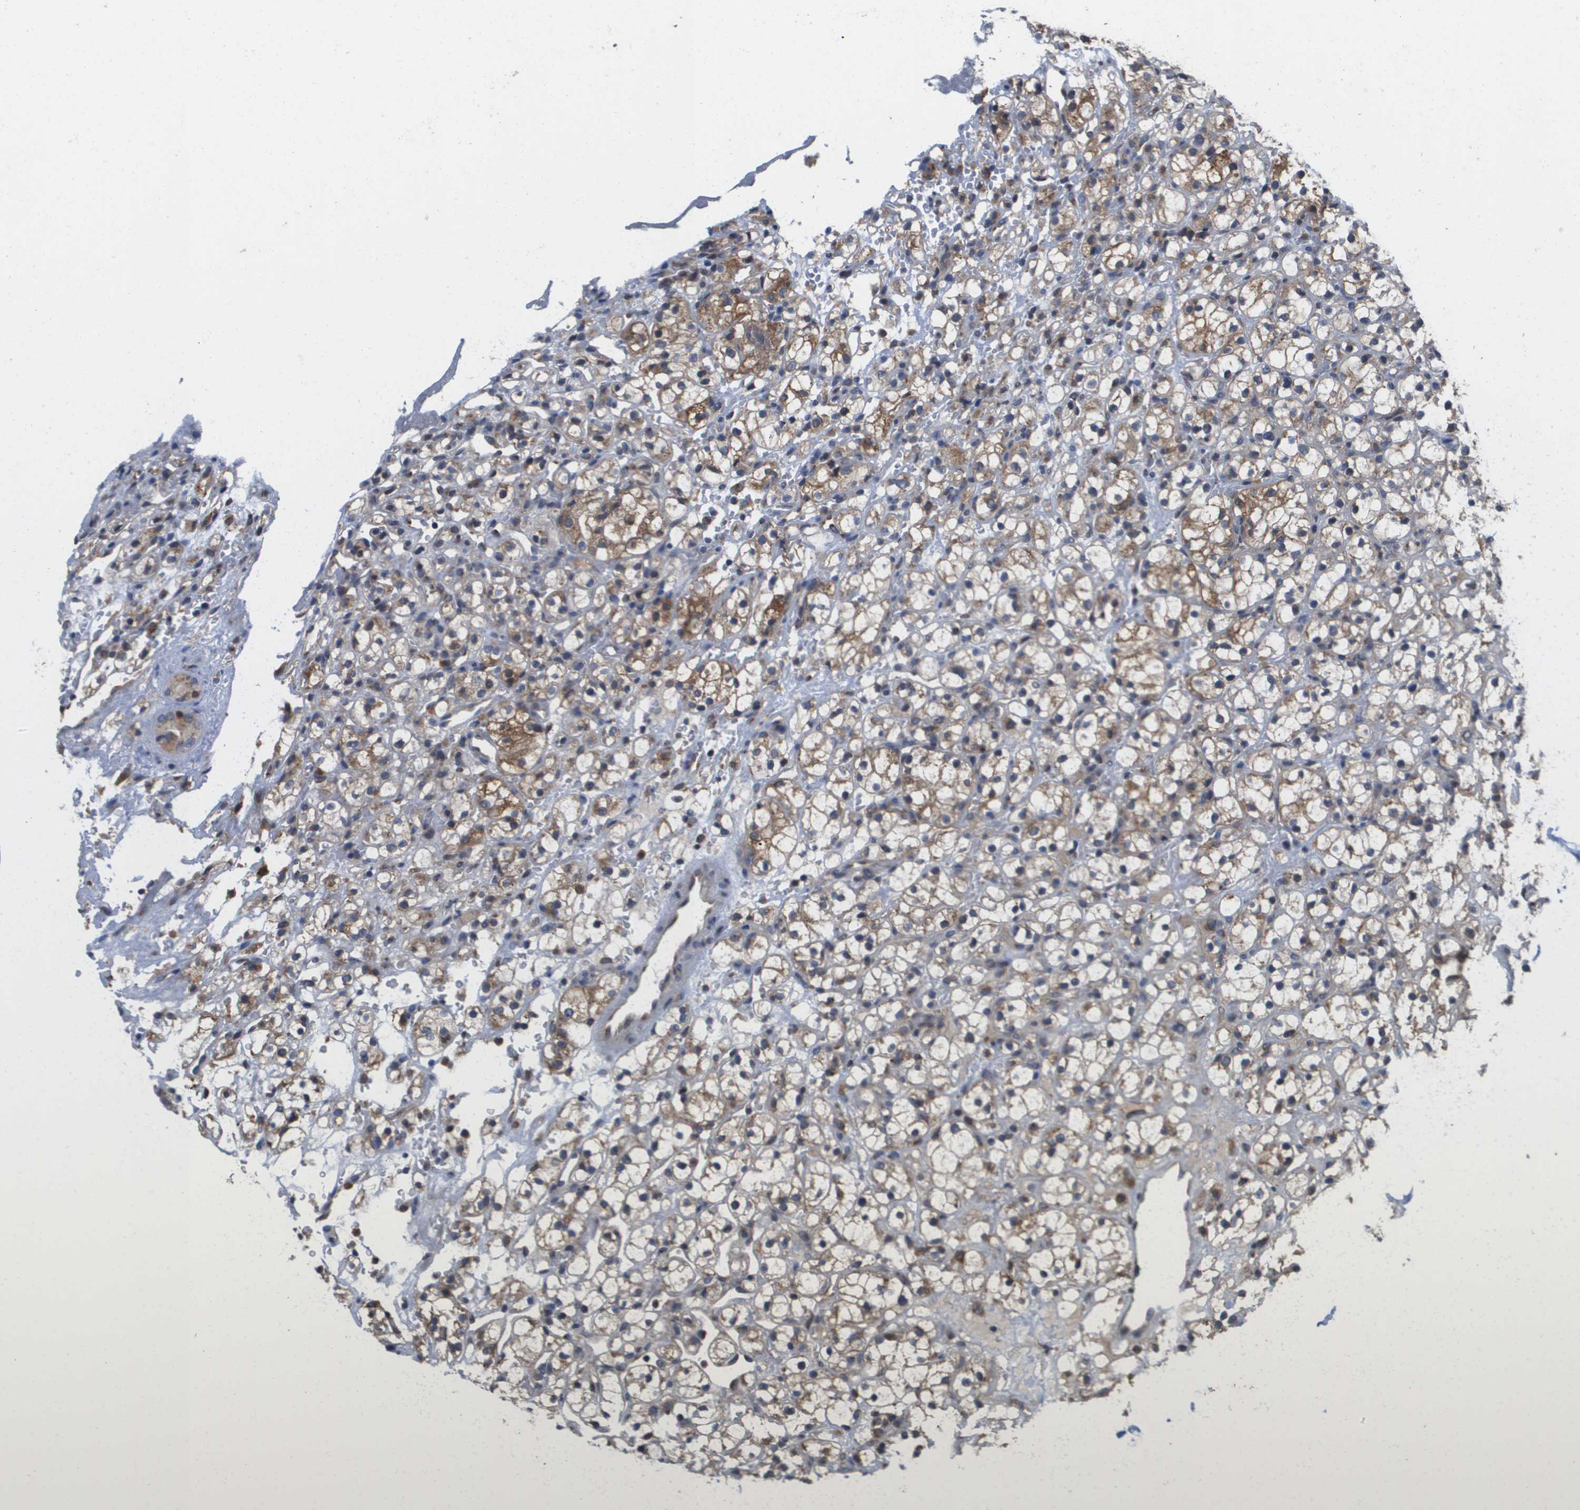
{"staining": {"intensity": "moderate", "quantity": "25%-75%", "location": "cytoplasmic/membranous"}, "tissue": "renal cancer", "cell_type": "Tumor cells", "image_type": "cancer", "snomed": [{"axis": "morphology", "description": "Adenocarcinoma, NOS"}, {"axis": "topography", "description": "Kidney"}], "caption": "Immunohistochemical staining of human renal cancer (adenocarcinoma) exhibits medium levels of moderate cytoplasmic/membranous staining in approximately 25%-75% of tumor cells.", "gene": "PCK1", "patient": {"sex": "male", "age": 61}}